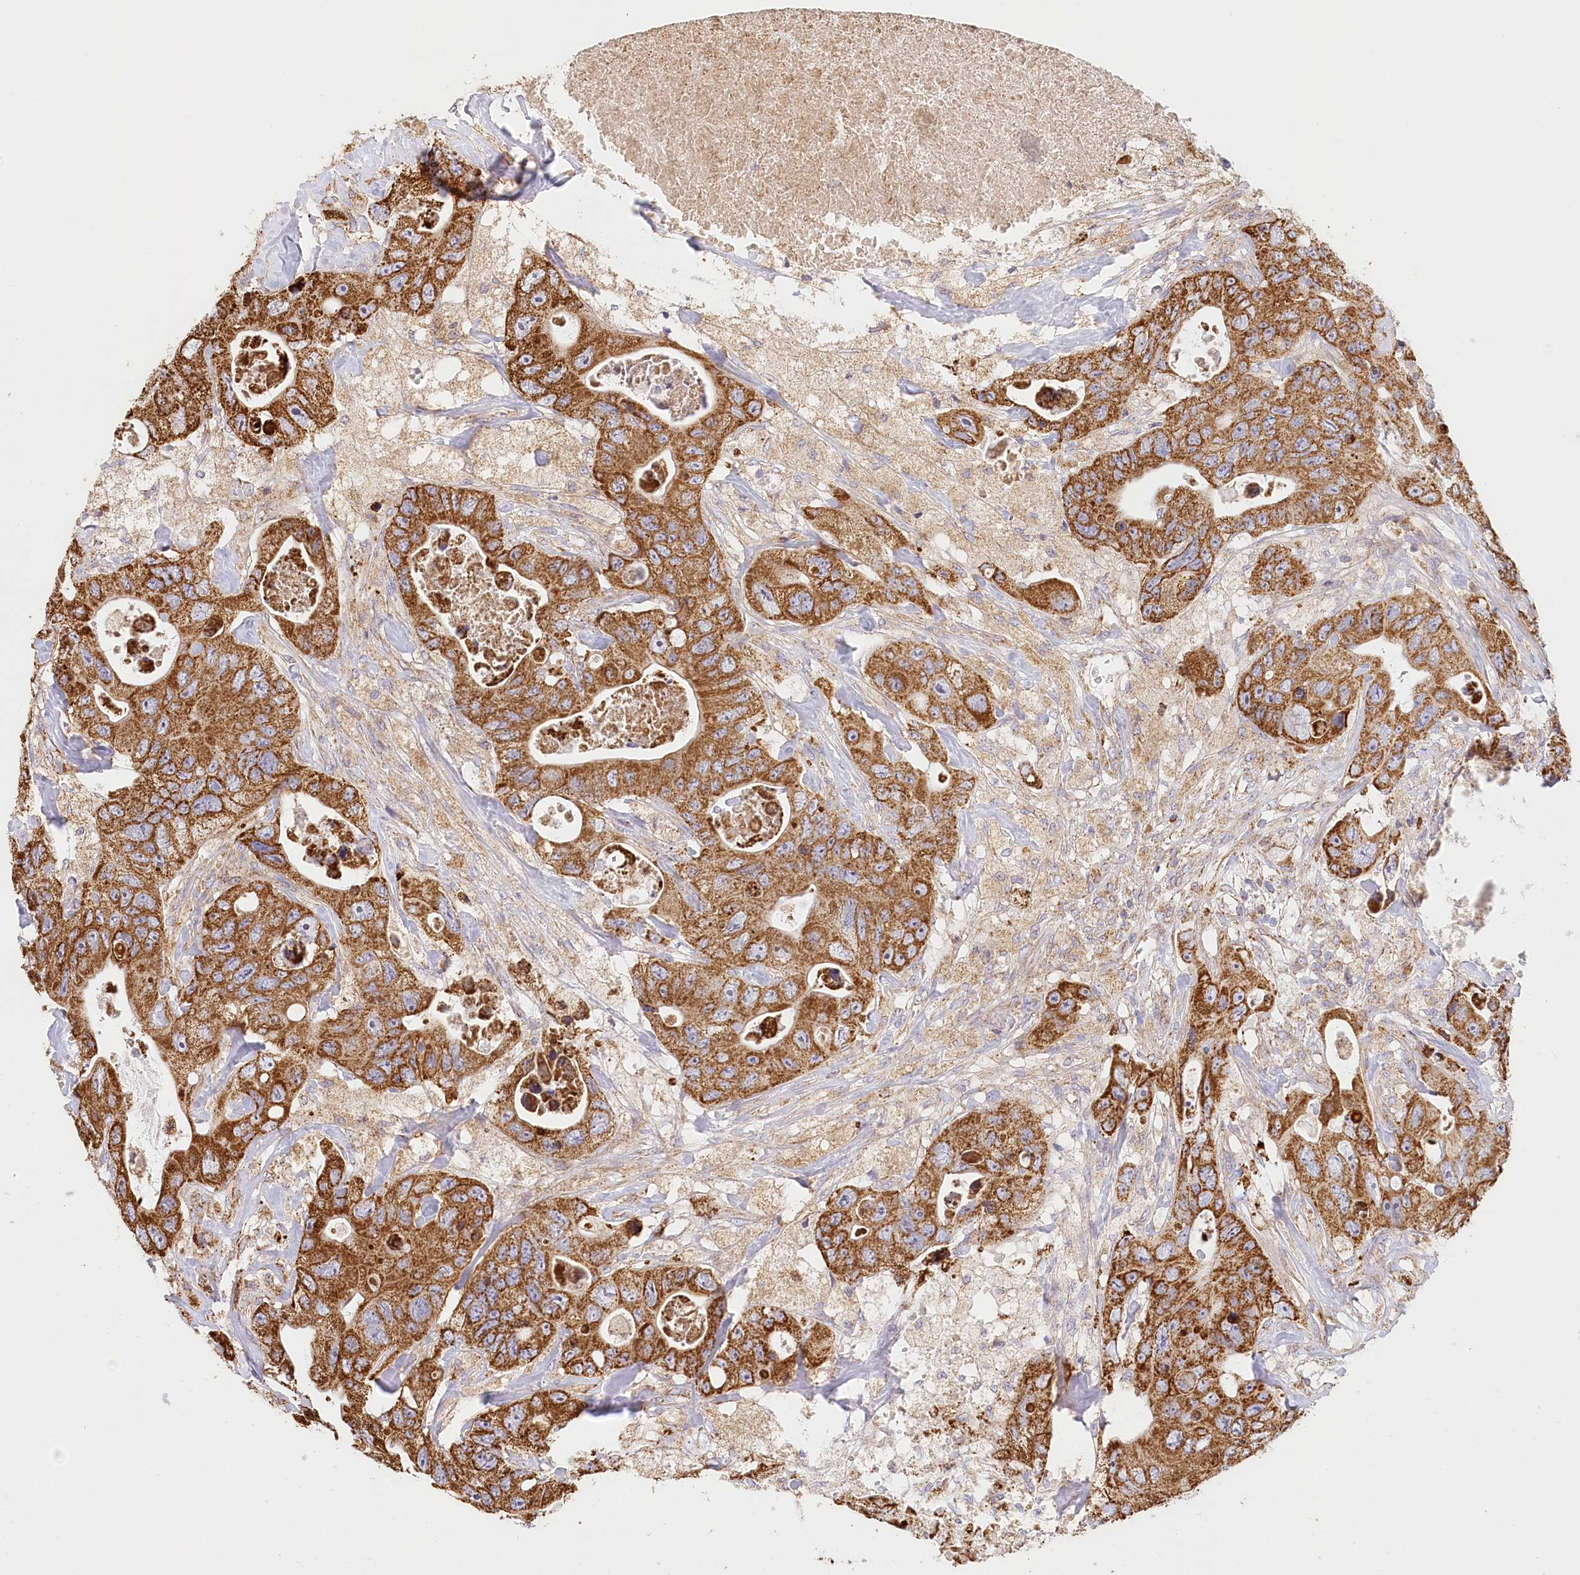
{"staining": {"intensity": "strong", "quantity": ">75%", "location": "cytoplasmic/membranous"}, "tissue": "colorectal cancer", "cell_type": "Tumor cells", "image_type": "cancer", "snomed": [{"axis": "morphology", "description": "Adenocarcinoma, NOS"}, {"axis": "topography", "description": "Colon"}], "caption": "A high amount of strong cytoplasmic/membranous positivity is present in about >75% of tumor cells in colorectal adenocarcinoma tissue.", "gene": "UMPS", "patient": {"sex": "female", "age": 46}}